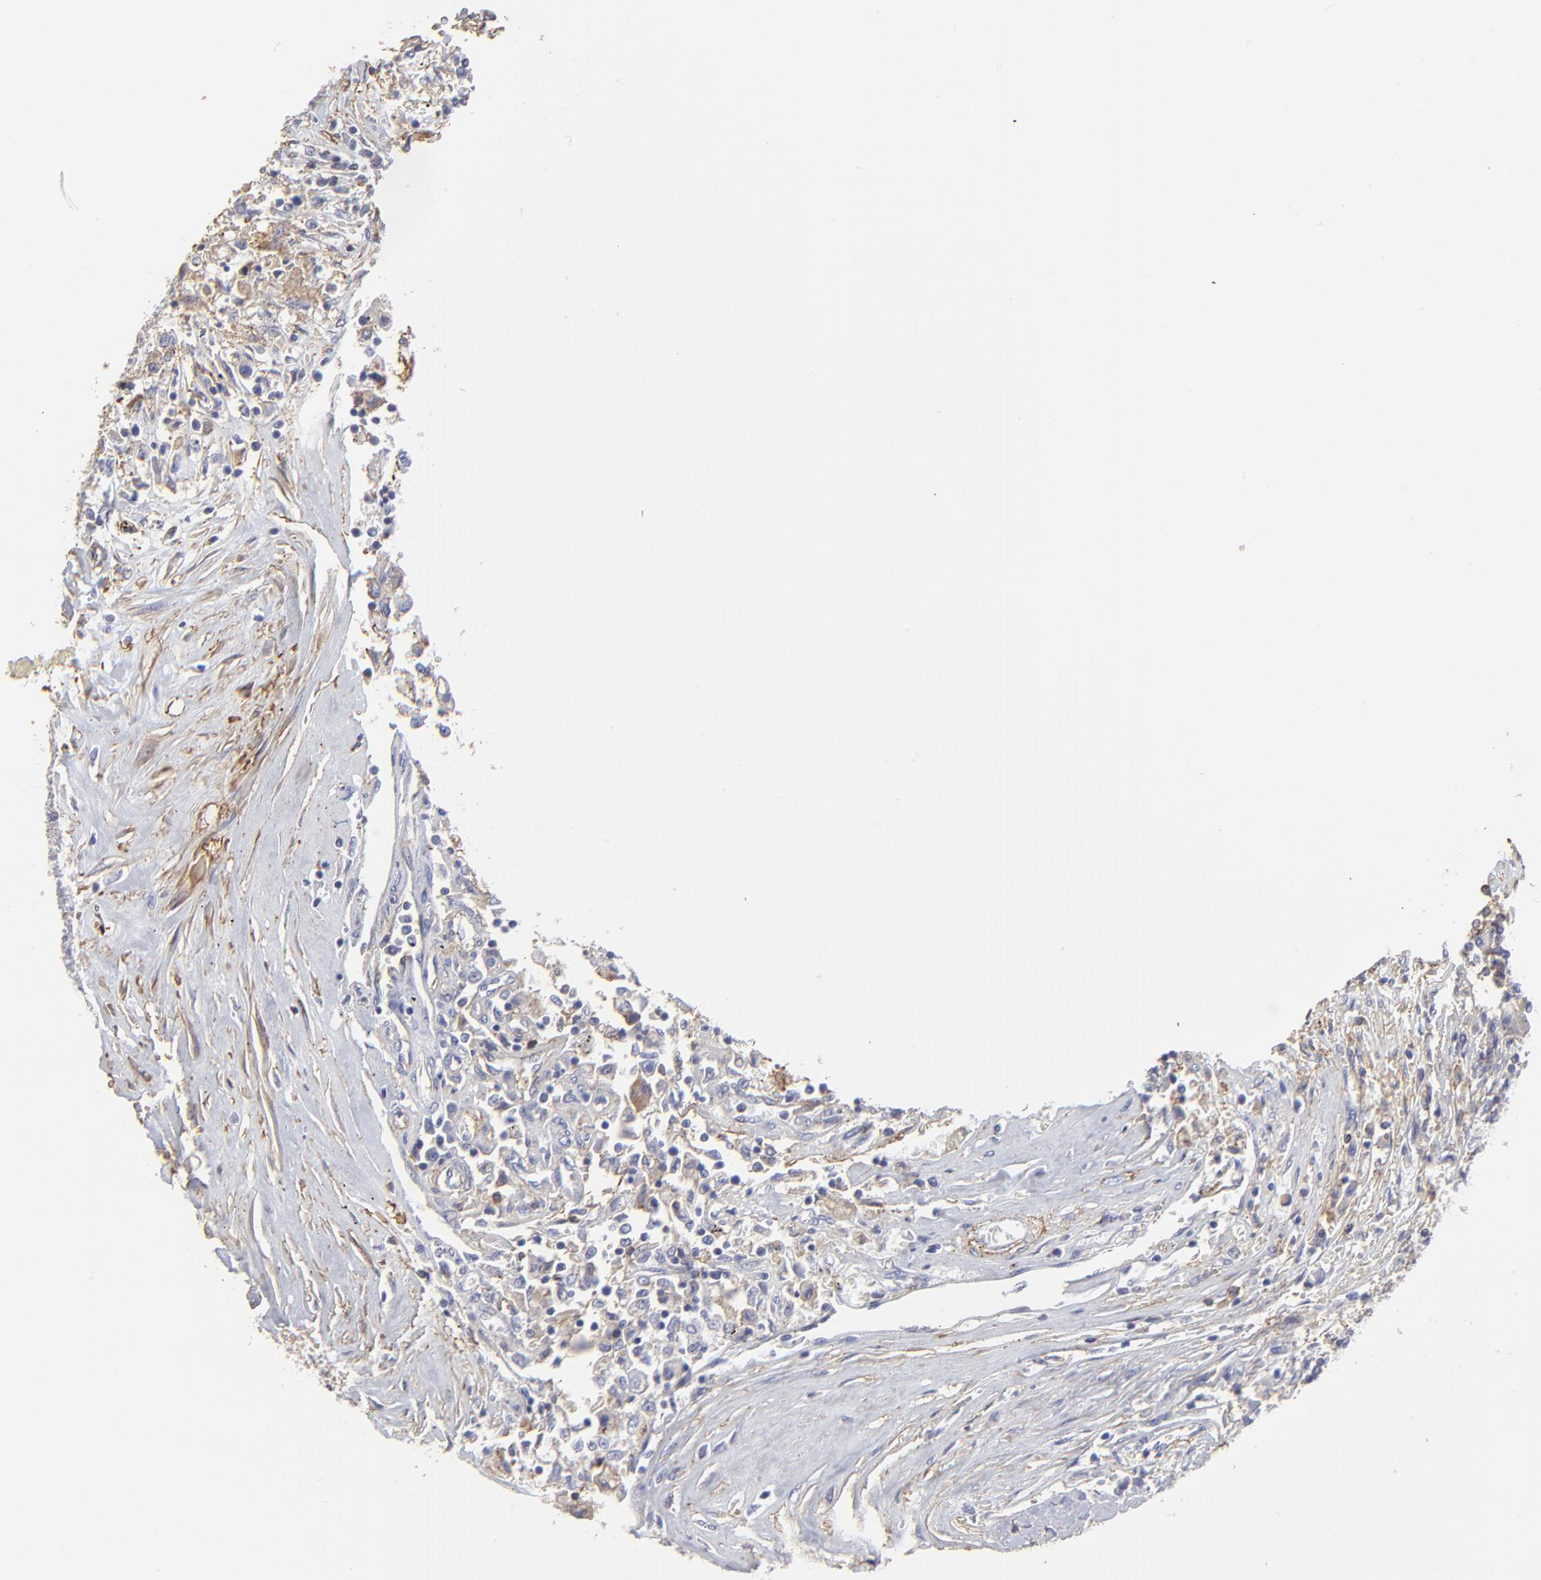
{"staining": {"intensity": "negative", "quantity": "none", "location": "none"}, "tissue": "renal cancer", "cell_type": "Tumor cells", "image_type": "cancer", "snomed": [{"axis": "morphology", "description": "Normal tissue, NOS"}, {"axis": "morphology", "description": "Adenocarcinoma, NOS"}, {"axis": "topography", "description": "Kidney"}], "caption": "IHC image of renal cancer stained for a protein (brown), which shows no staining in tumor cells.", "gene": "ANXA6", "patient": {"sex": "male", "age": 71}}